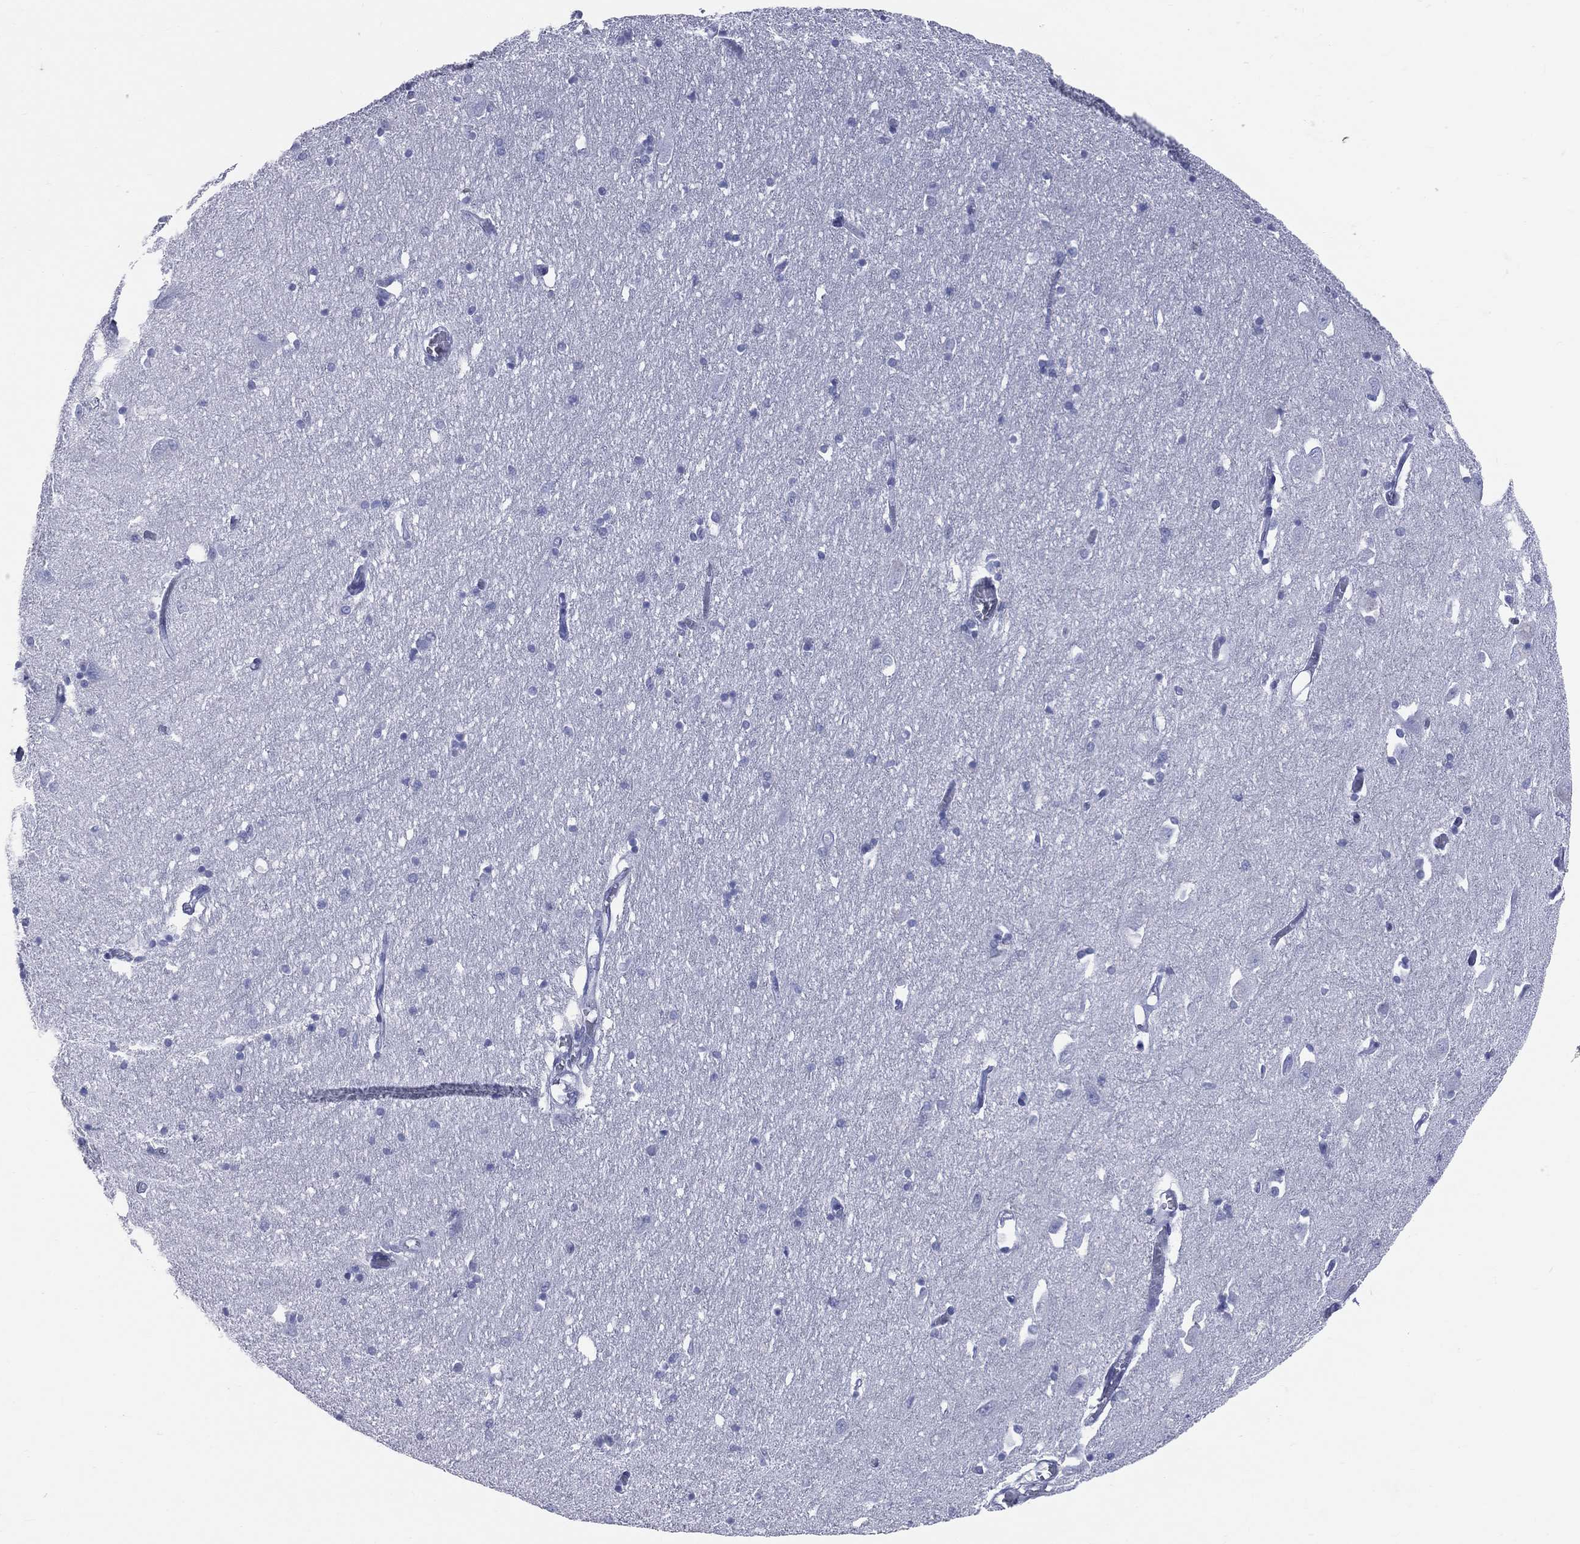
{"staining": {"intensity": "negative", "quantity": "none", "location": "none"}, "tissue": "hippocampus", "cell_type": "Glial cells", "image_type": "normal", "snomed": [{"axis": "morphology", "description": "Normal tissue, NOS"}, {"axis": "topography", "description": "Lateral ventricle wall"}, {"axis": "topography", "description": "Hippocampus"}], "caption": "Immunohistochemistry (IHC) histopathology image of unremarkable human hippocampus stained for a protein (brown), which reveals no positivity in glial cells. Brightfield microscopy of immunohistochemistry stained with DAB (brown) and hematoxylin (blue), captured at high magnification.", "gene": "MLLT10", "patient": {"sex": "female", "age": 63}}